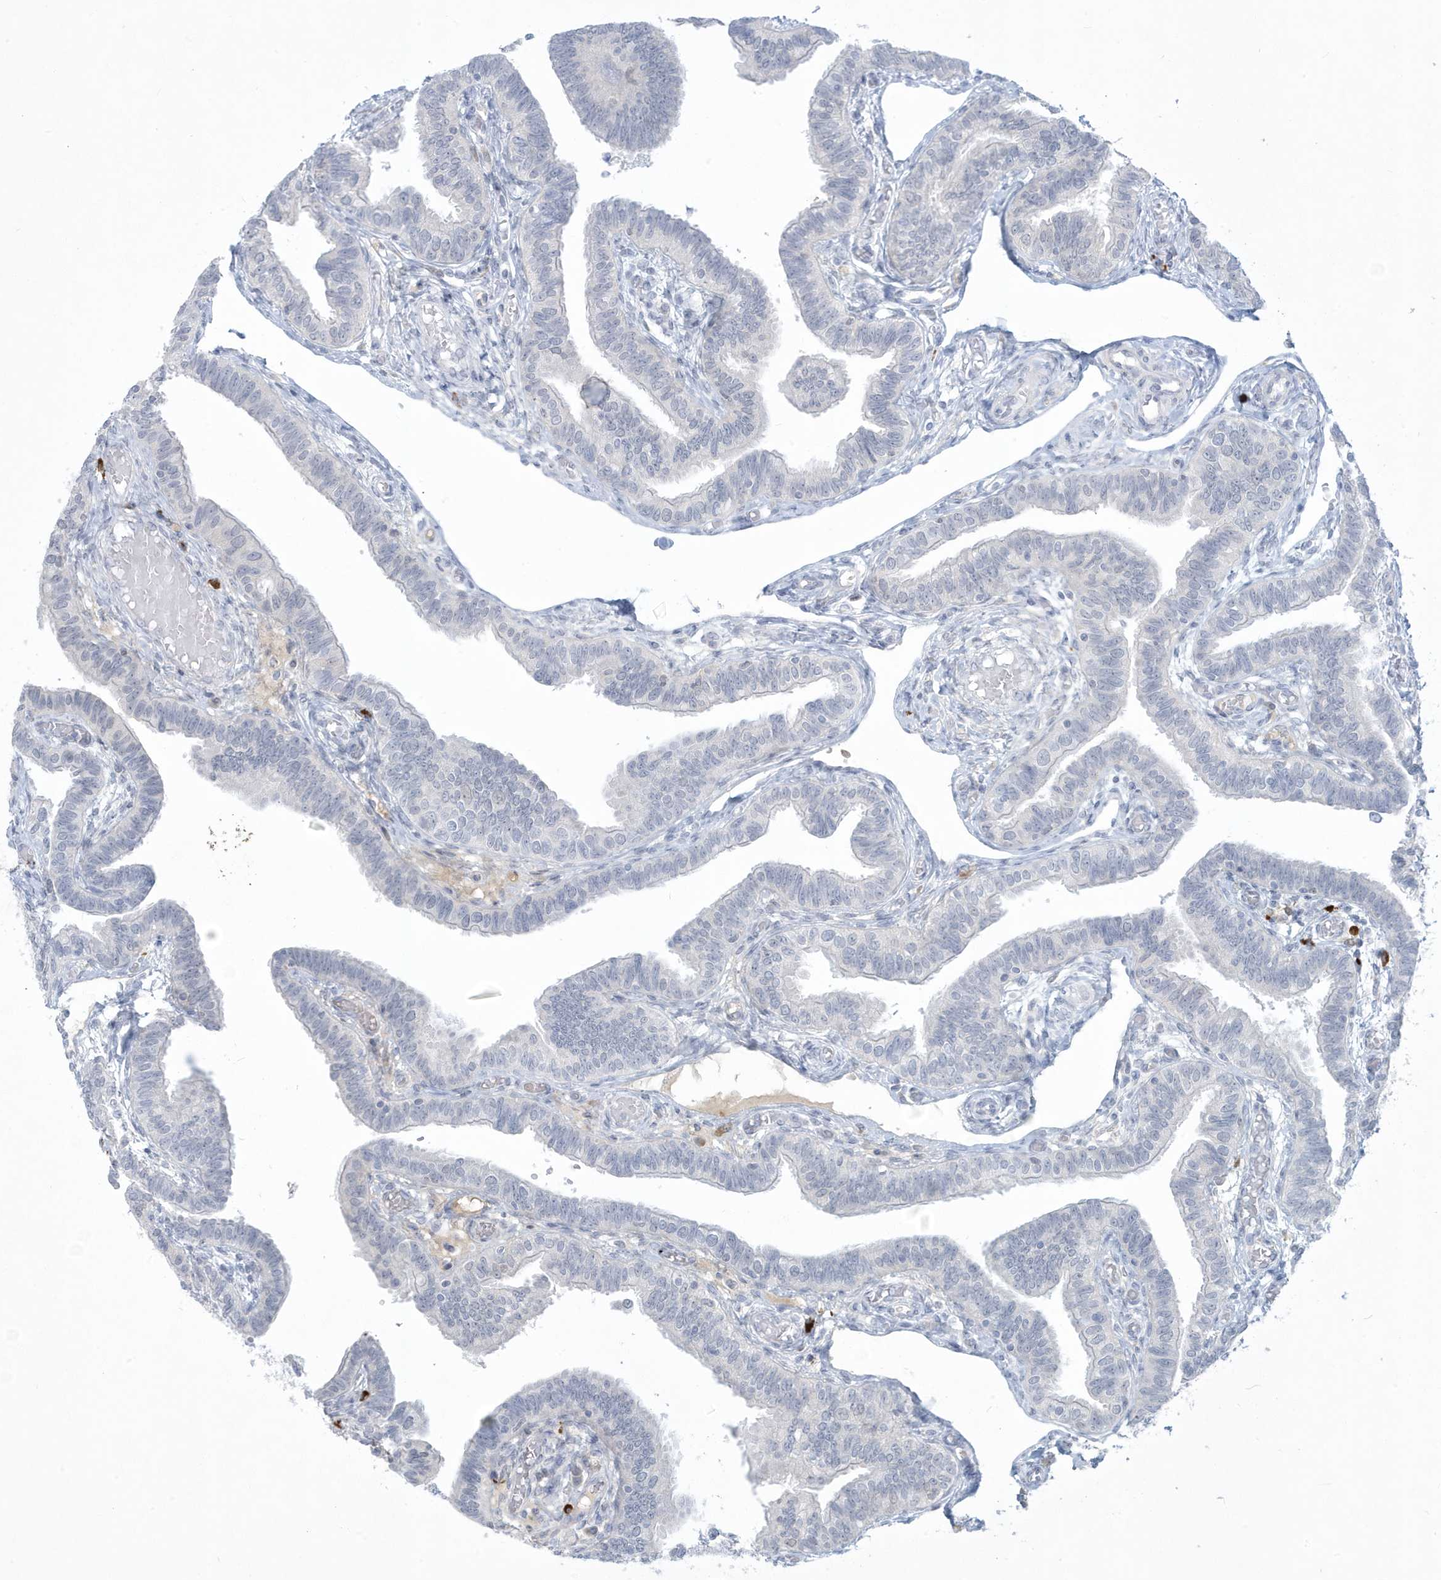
{"staining": {"intensity": "negative", "quantity": "none", "location": "none"}, "tissue": "fallopian tube", "cell_type": "Glandular cells", "image_type": "normal", "snomed": [{"axis": "morphology", "description": "Normal tissue, NOS"}, {"axis": "topography", "description": "Fallopian tube"}], "caption": "A photomicrograph of human fallopian tube is negative for staining in glandular cells.", "gene": "HERC6", "patient": {"sex": "female", "age": 39}}